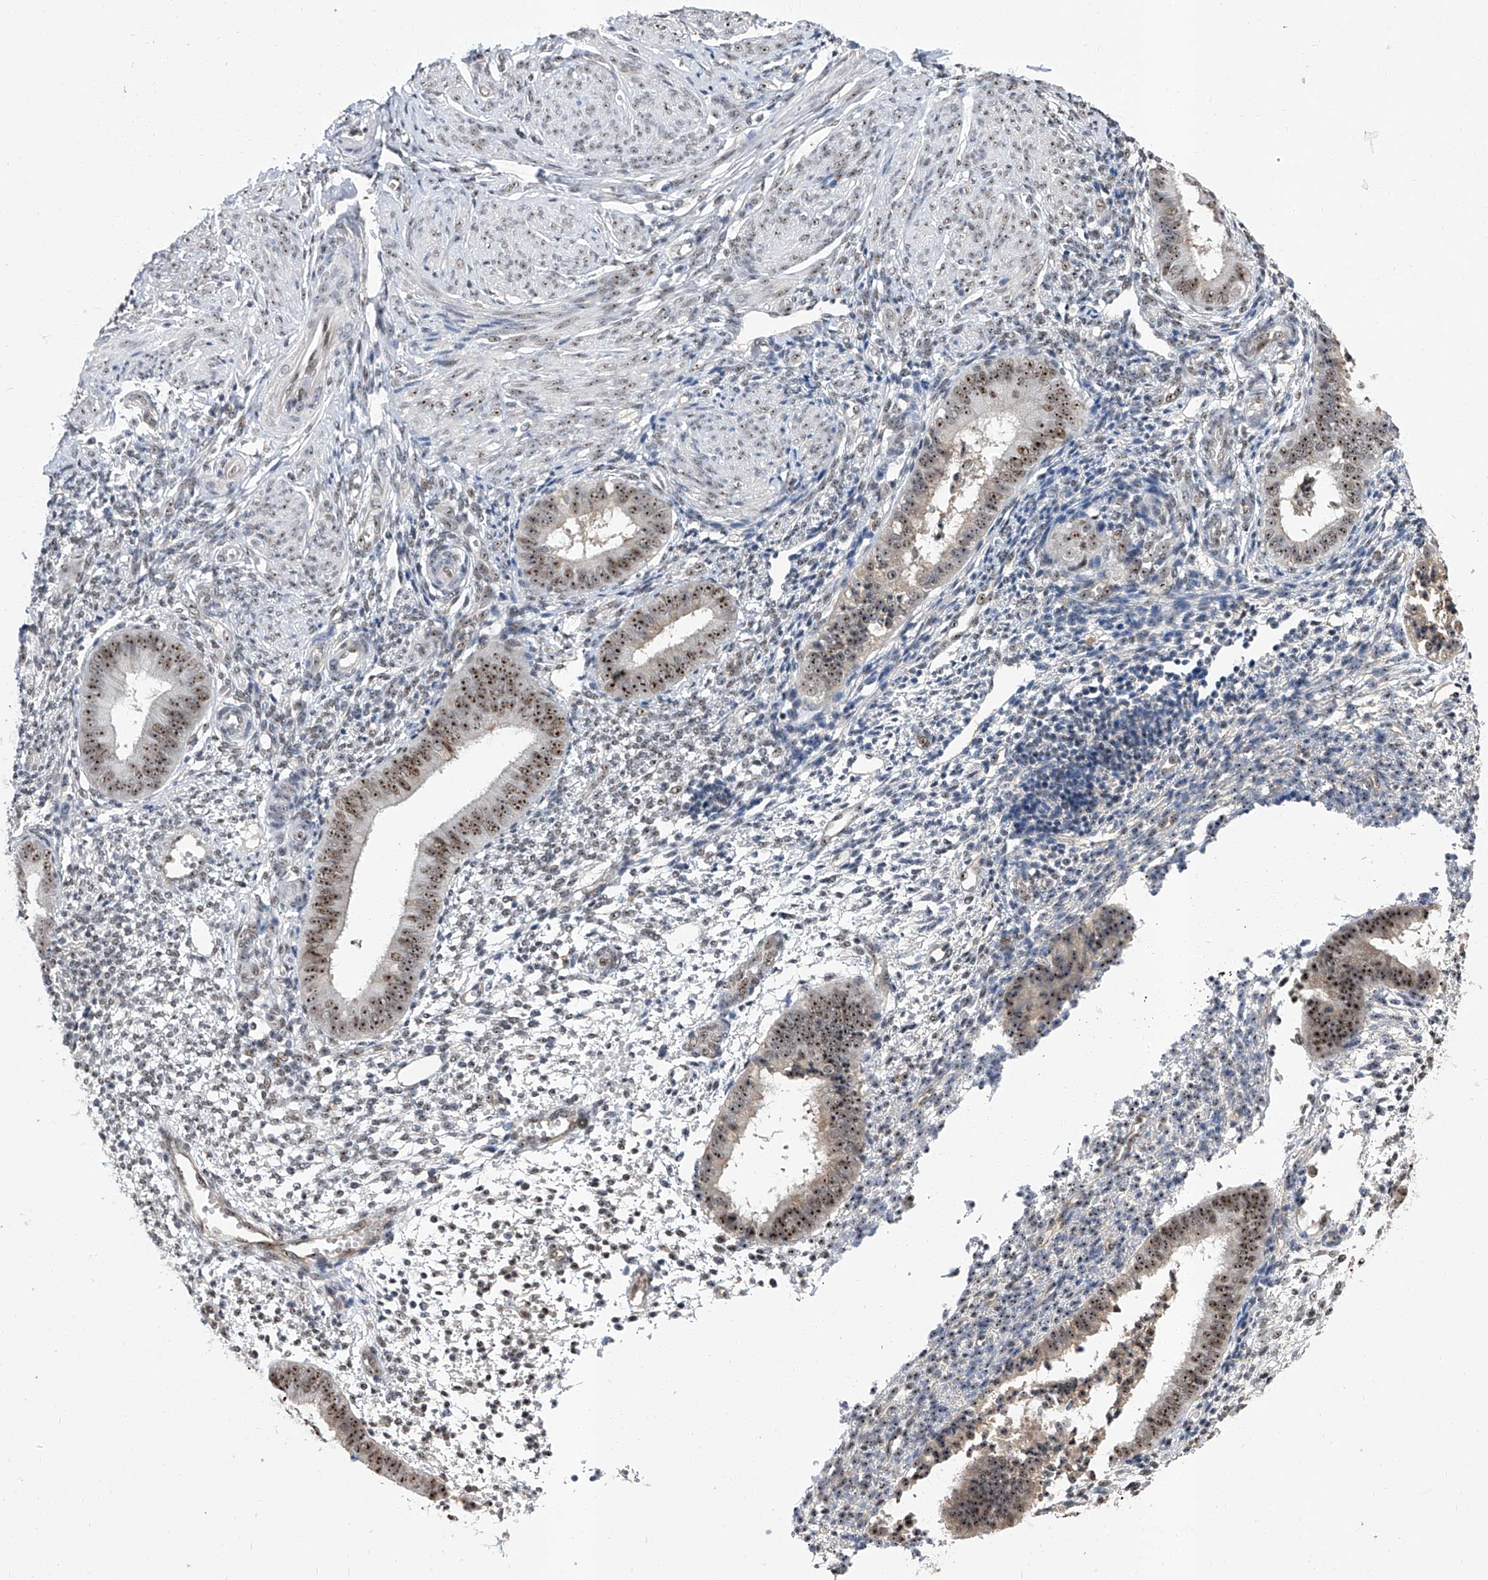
{"staining": {"intensity": "negative", "quantity": "none", "location": "none"}, "tissue": "endometrium", "cell_type": "Cells in endometrial stroma", "image_type": "normal", "snomed": [{"axis": "morphology", "description": "Normal tissue, NOS"}, {"axis": "topography", "description": "Uterus"}, {"axis": "topography", "description": "Endometrium"}], "caption": "High magnification brightfield microscopy of unremarkable endometrium stained with DAB (3,3'-diaminobenzidine) (brown) and counterstained with hematoxylin (blue): cells in endometrial stroma show no significant expression. (IHC, brightfield microscopy, high magnification).", "gene": "CMTR1", "patient": {"sex": "female", "age": 48}}